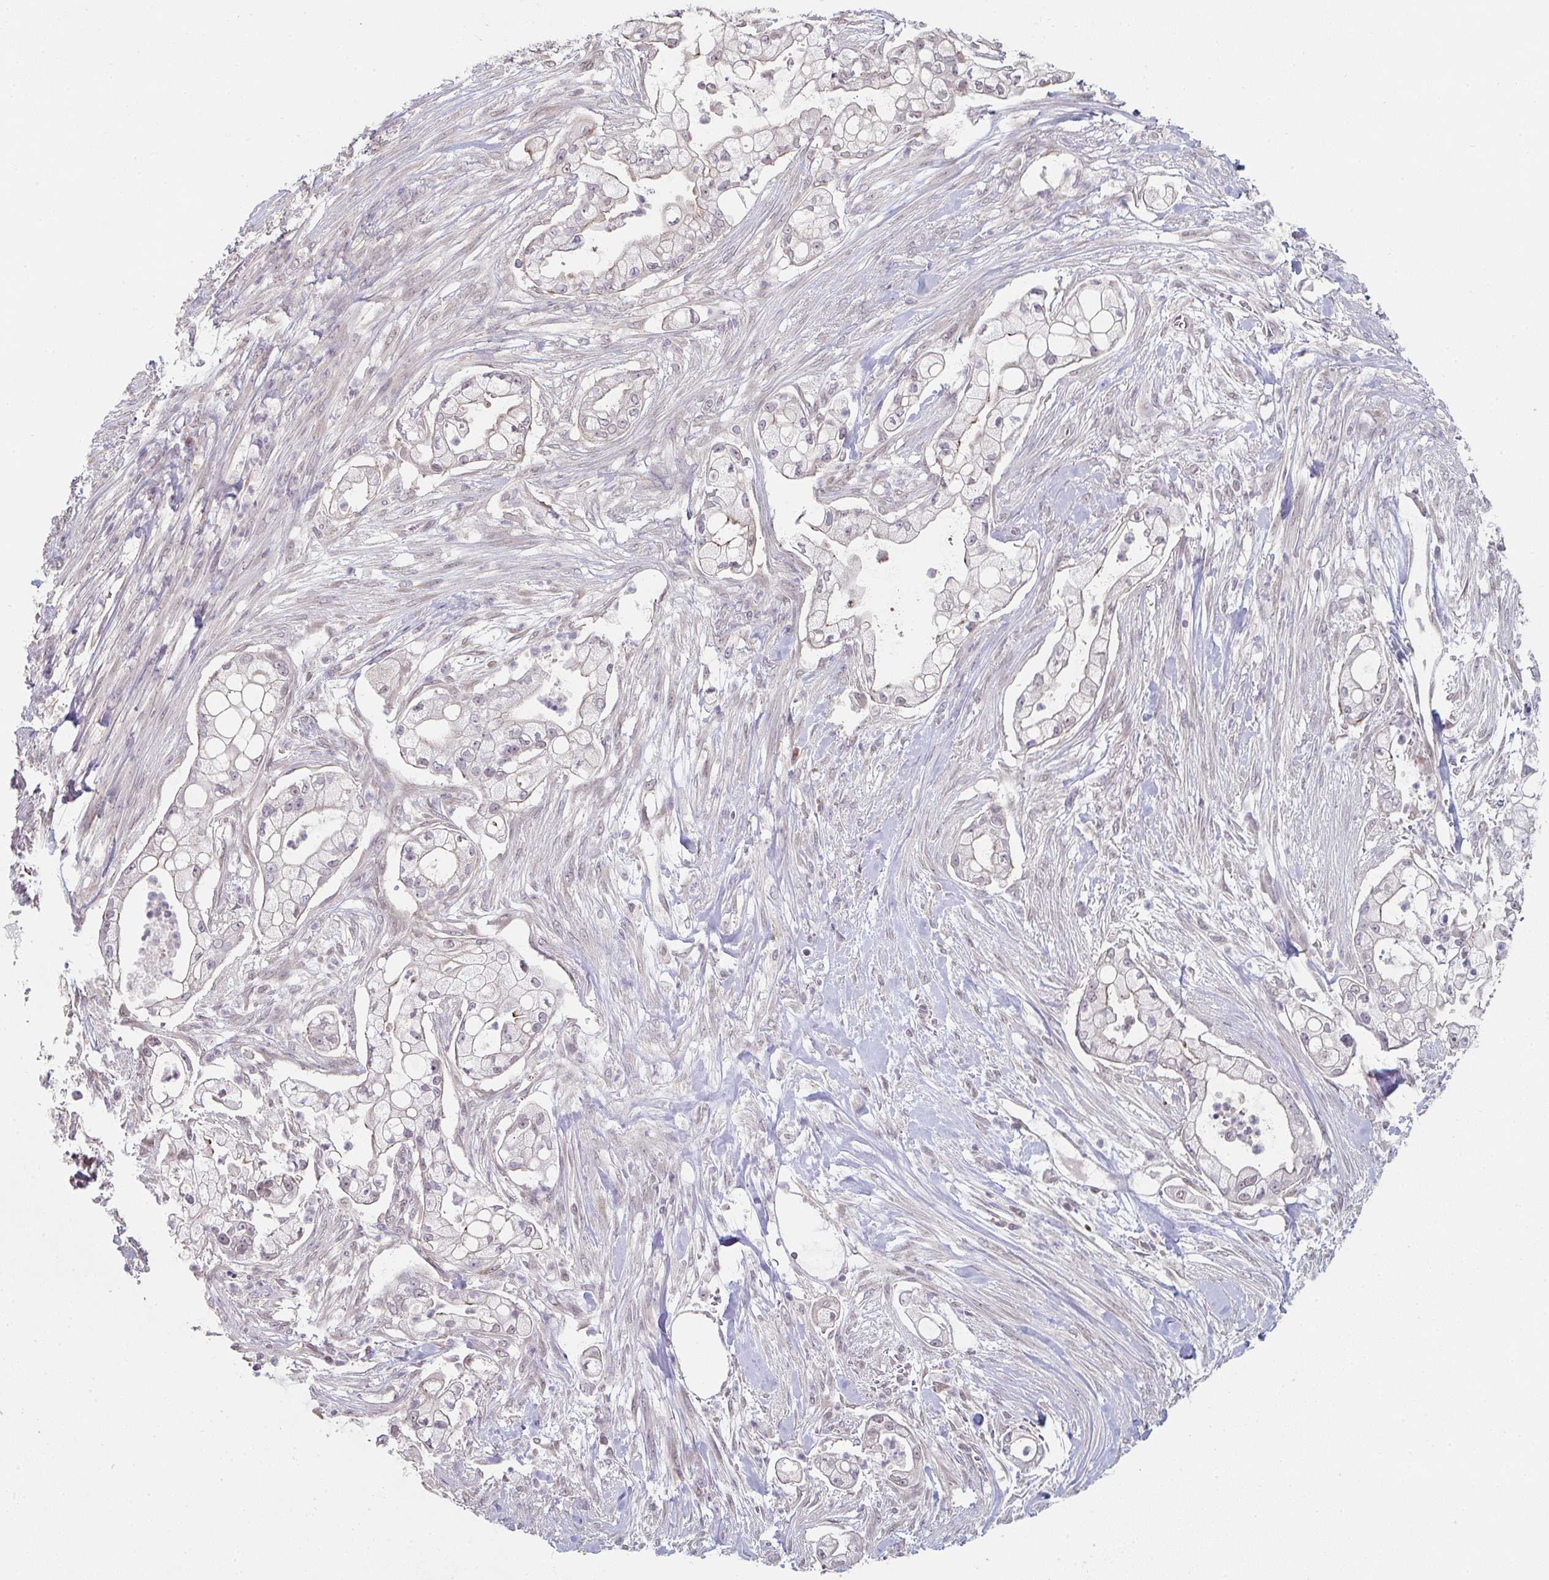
{"staining": {"intensity": "negative", "quantity": "none", "location": "none"}, "tissue": "pancreatic cancer", "cell_type": "Tumor cells", "image_type": "cancer", "snomed": [{"axis": "morphology", "description": "Adenocarcinoma, NOS"}, {"axis": "topography", "description": "Pancreas"}], "caption": "This is a photomicrograph of IHC staining of pancreatic adenocarcinoma, which shows no expression in tumor cells.", "gene": "ZNF214", "patient": {"sex": "female", "age": 69}}